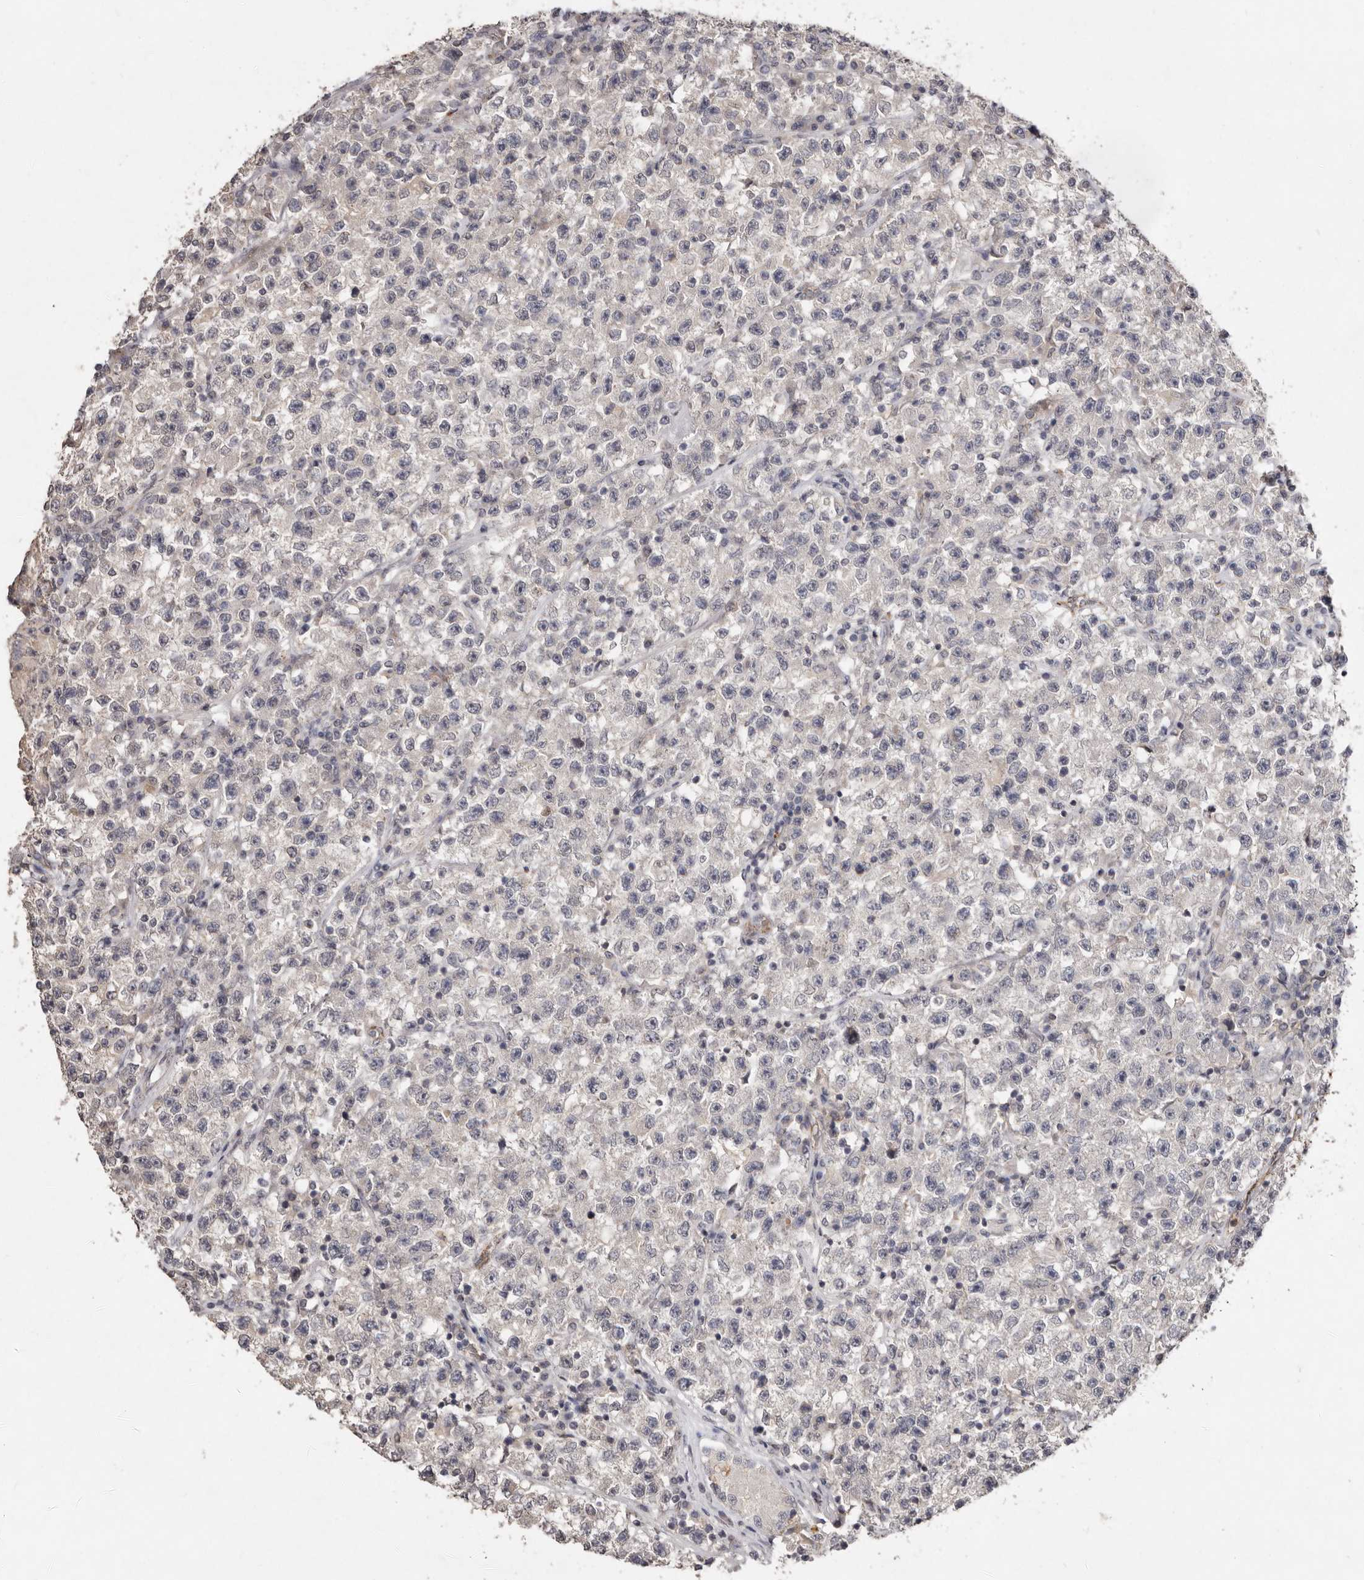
{"staining": {"intensity": "negative", "quantity": "none", "location": "none"}, "tissue": "testis cancer", "cell_type": "Tumor cells", "image_type": "cancer", "snomed": [{"axis": "morphology", "description": "Seminoma, NOS"}, {"axis": "topography", "description": "Testis"}], "caption": "The photomicrograph reveals no significant expression in tumor cells of testis cancer (seminoma).", "gene": "SULT1E1", "patient": {"sex": "male", "age": 22}}